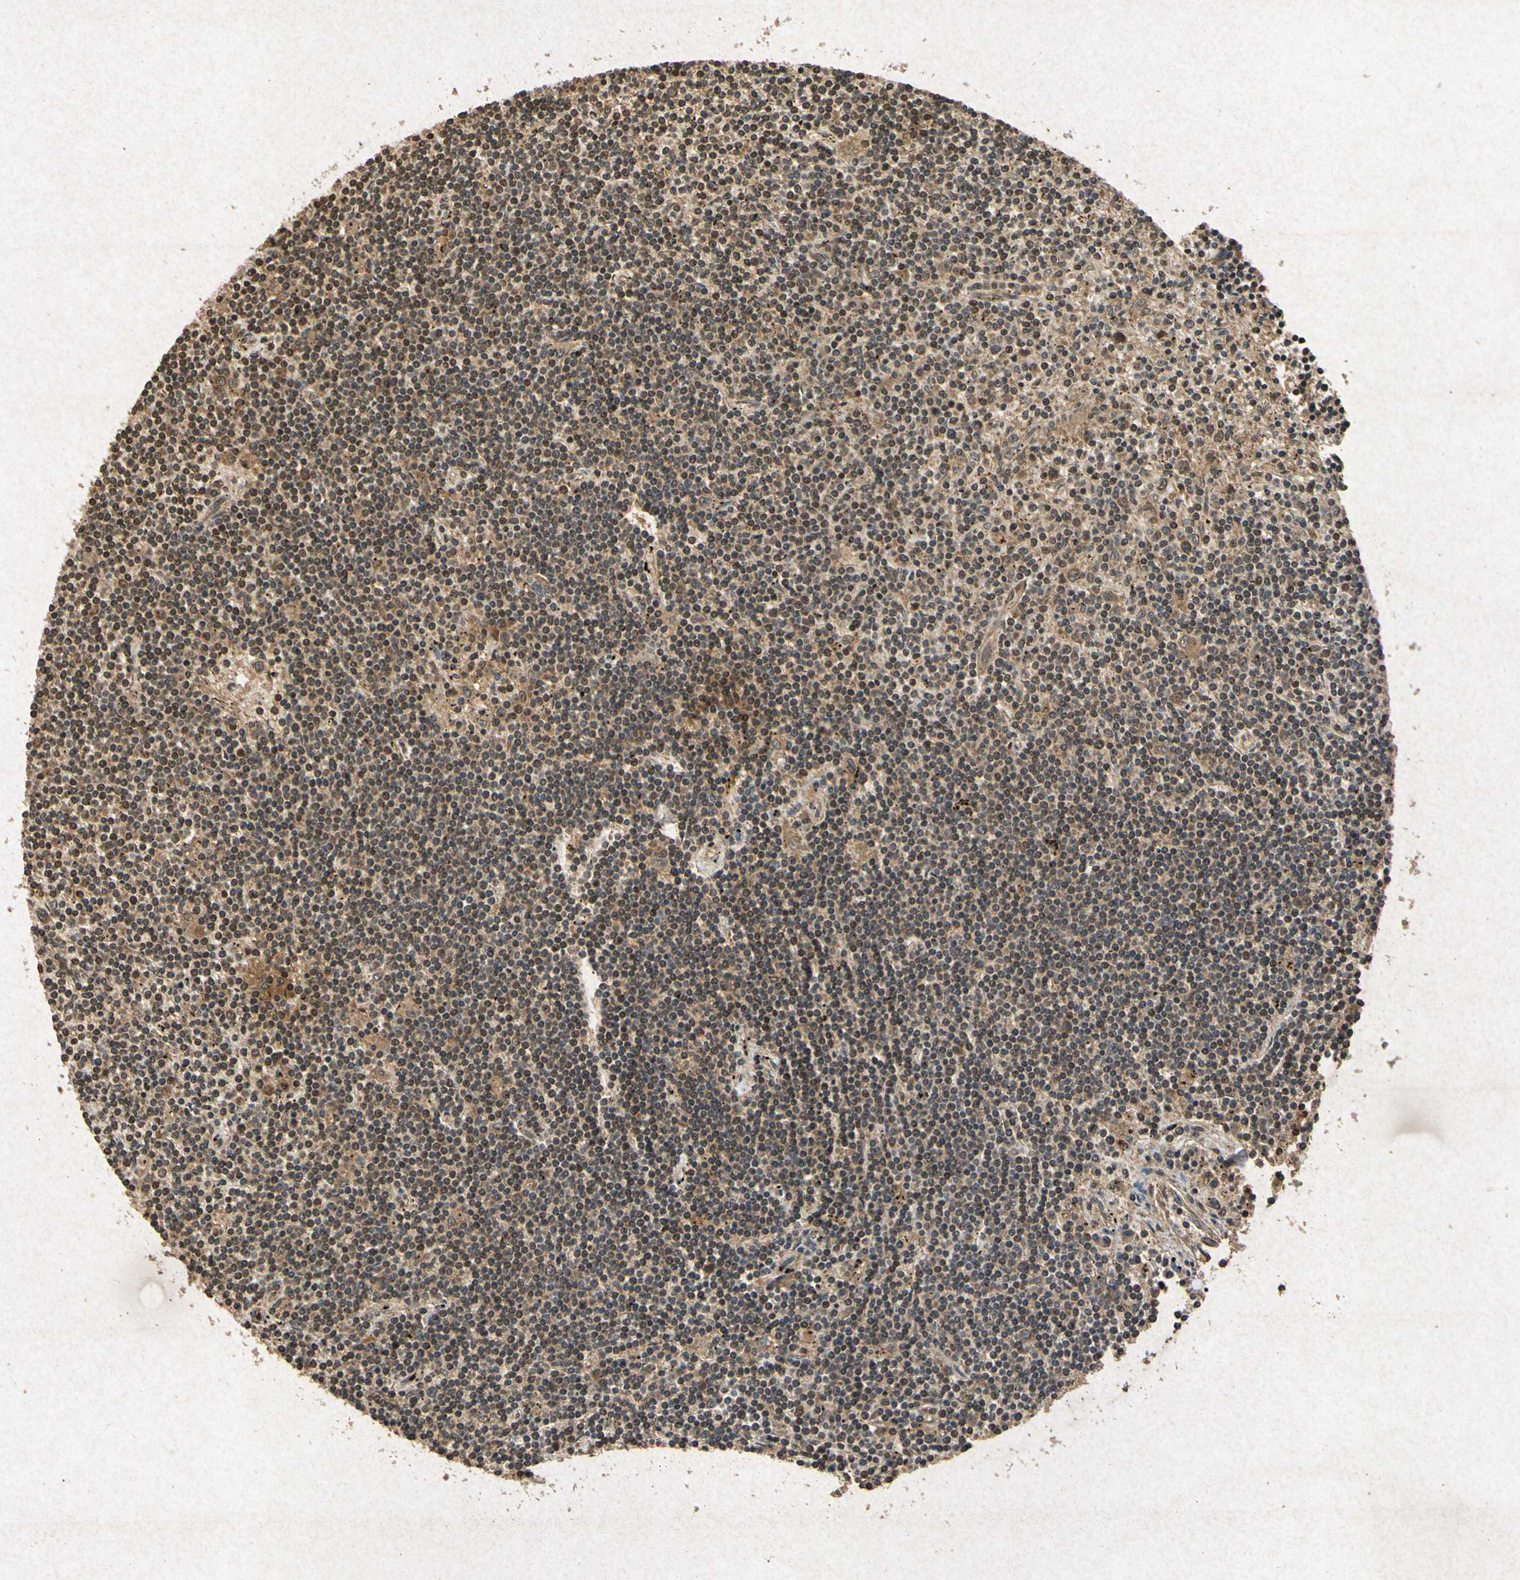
{"staining": {"intensity": "moderate", "quantity": "25%-75%", "location": "cytoplasmic/membranous,nuclear"}, "tissue": "lymphoma", "cell_type": "Tumor cells", "image_type": "cancer", "snomed": [{"axis": "morphology", "description": "Malignant lymphoma, non-Hodgkin's type, Low grade"}, {"axis": "topography", "description": "Spleen"}], "caption": "Tumor cells display moderate cytoplasmic/membranous and nuclear staining in approximately 25%-75% of cells in lymphoma.", "gene": "ATP6V1H", "patient": {"sex": "male", "age": 76}}